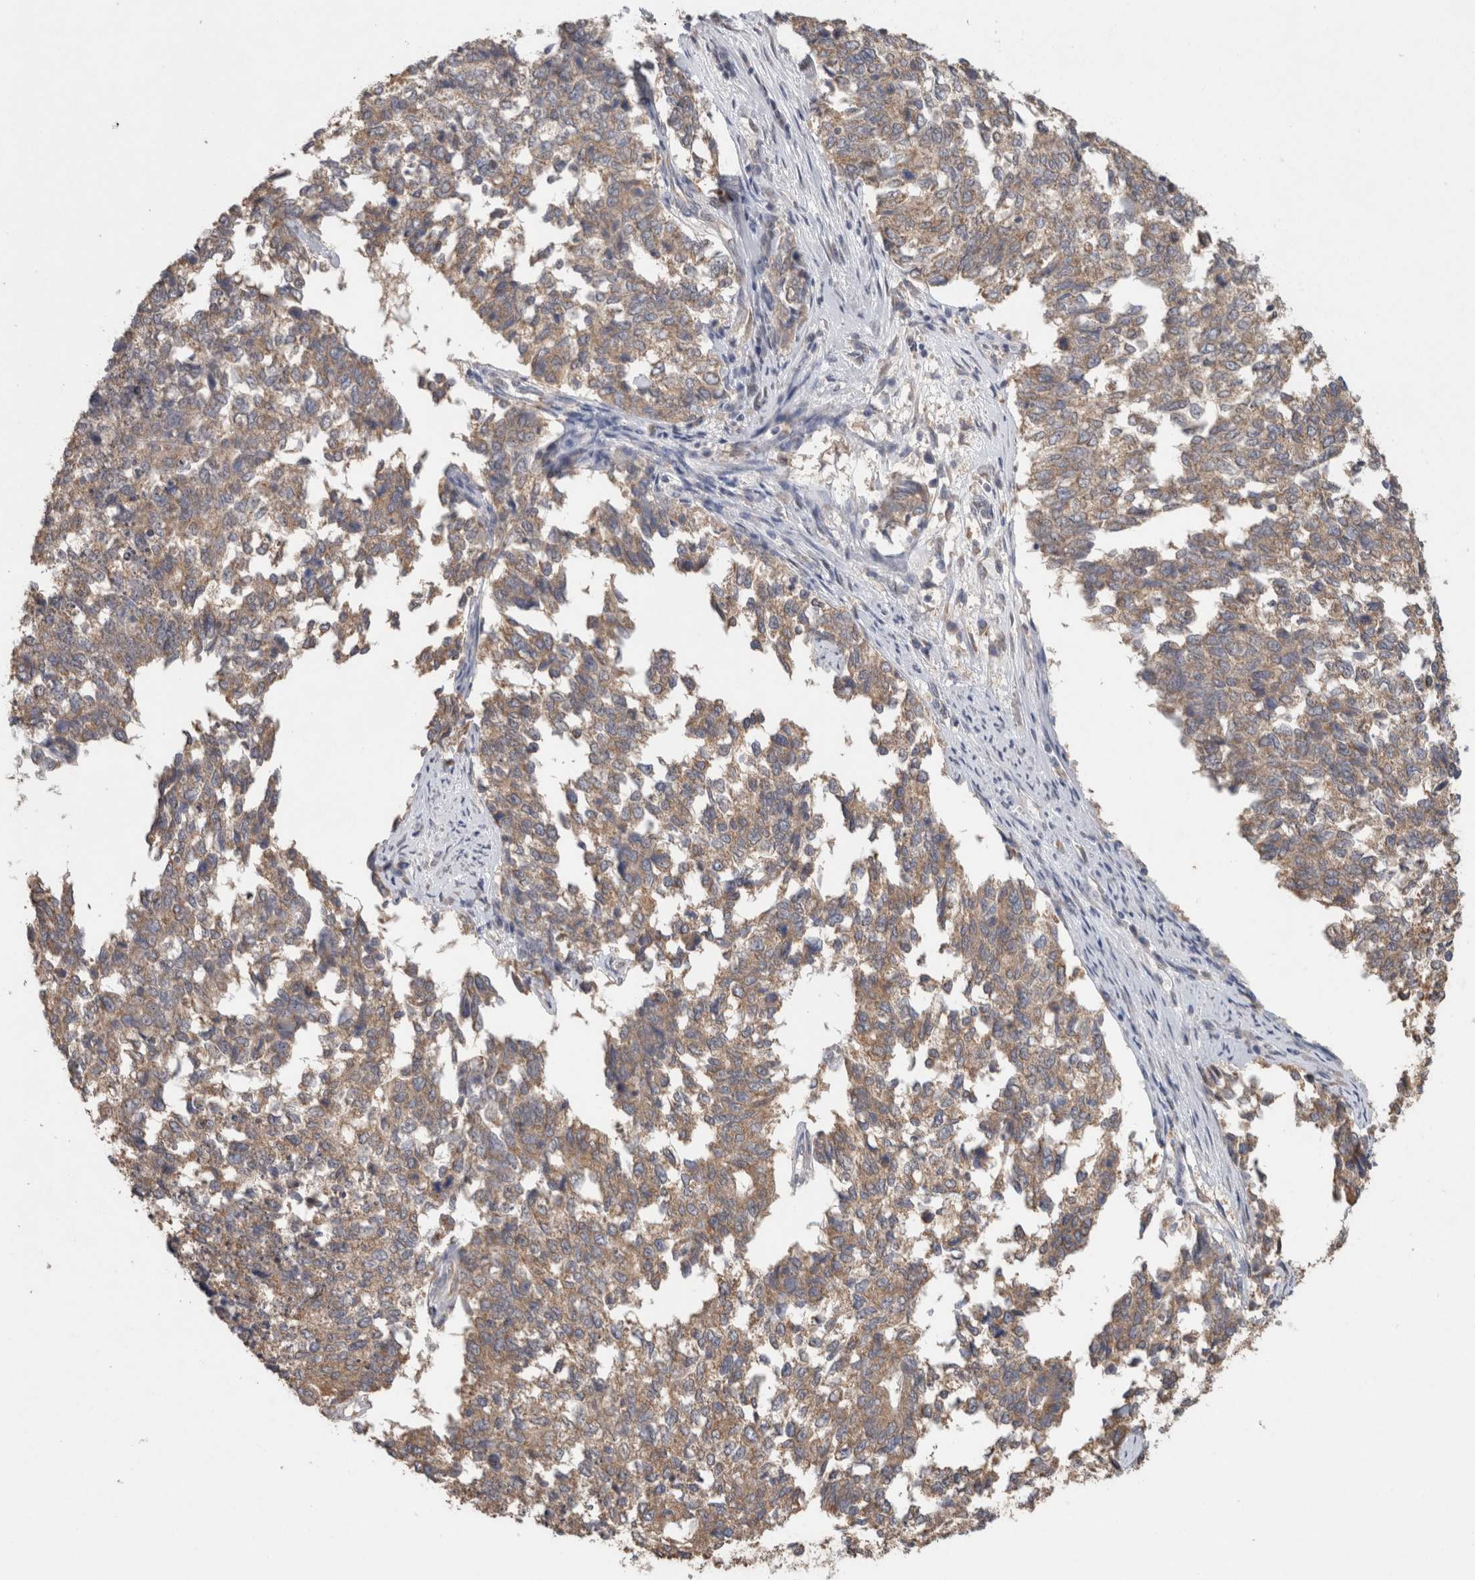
{"staining": {"intensity": "moderate", "quantity": ">75%", "location": "cytoplasmic/membranous"}, "tissue": "cervical cancer", "cell_type": "Tumor cells", "image_type": "cancer", "snomed": [{"axis": "morphology", "description": "Squamous cell carcinoma, NOS"}, {"axis": "topography", "description": "Cervix"}], "caption": "This histopathology image reveals cervical cancer stained with immunohistochemistry to label a protein in brown. The cytoplasmic/membranous of tumor cells show moderate positivity for the protein. Nuclei are counter-stained blue.", "gene": "RAB14", "patient": {"sex": "female", "age": 63}}